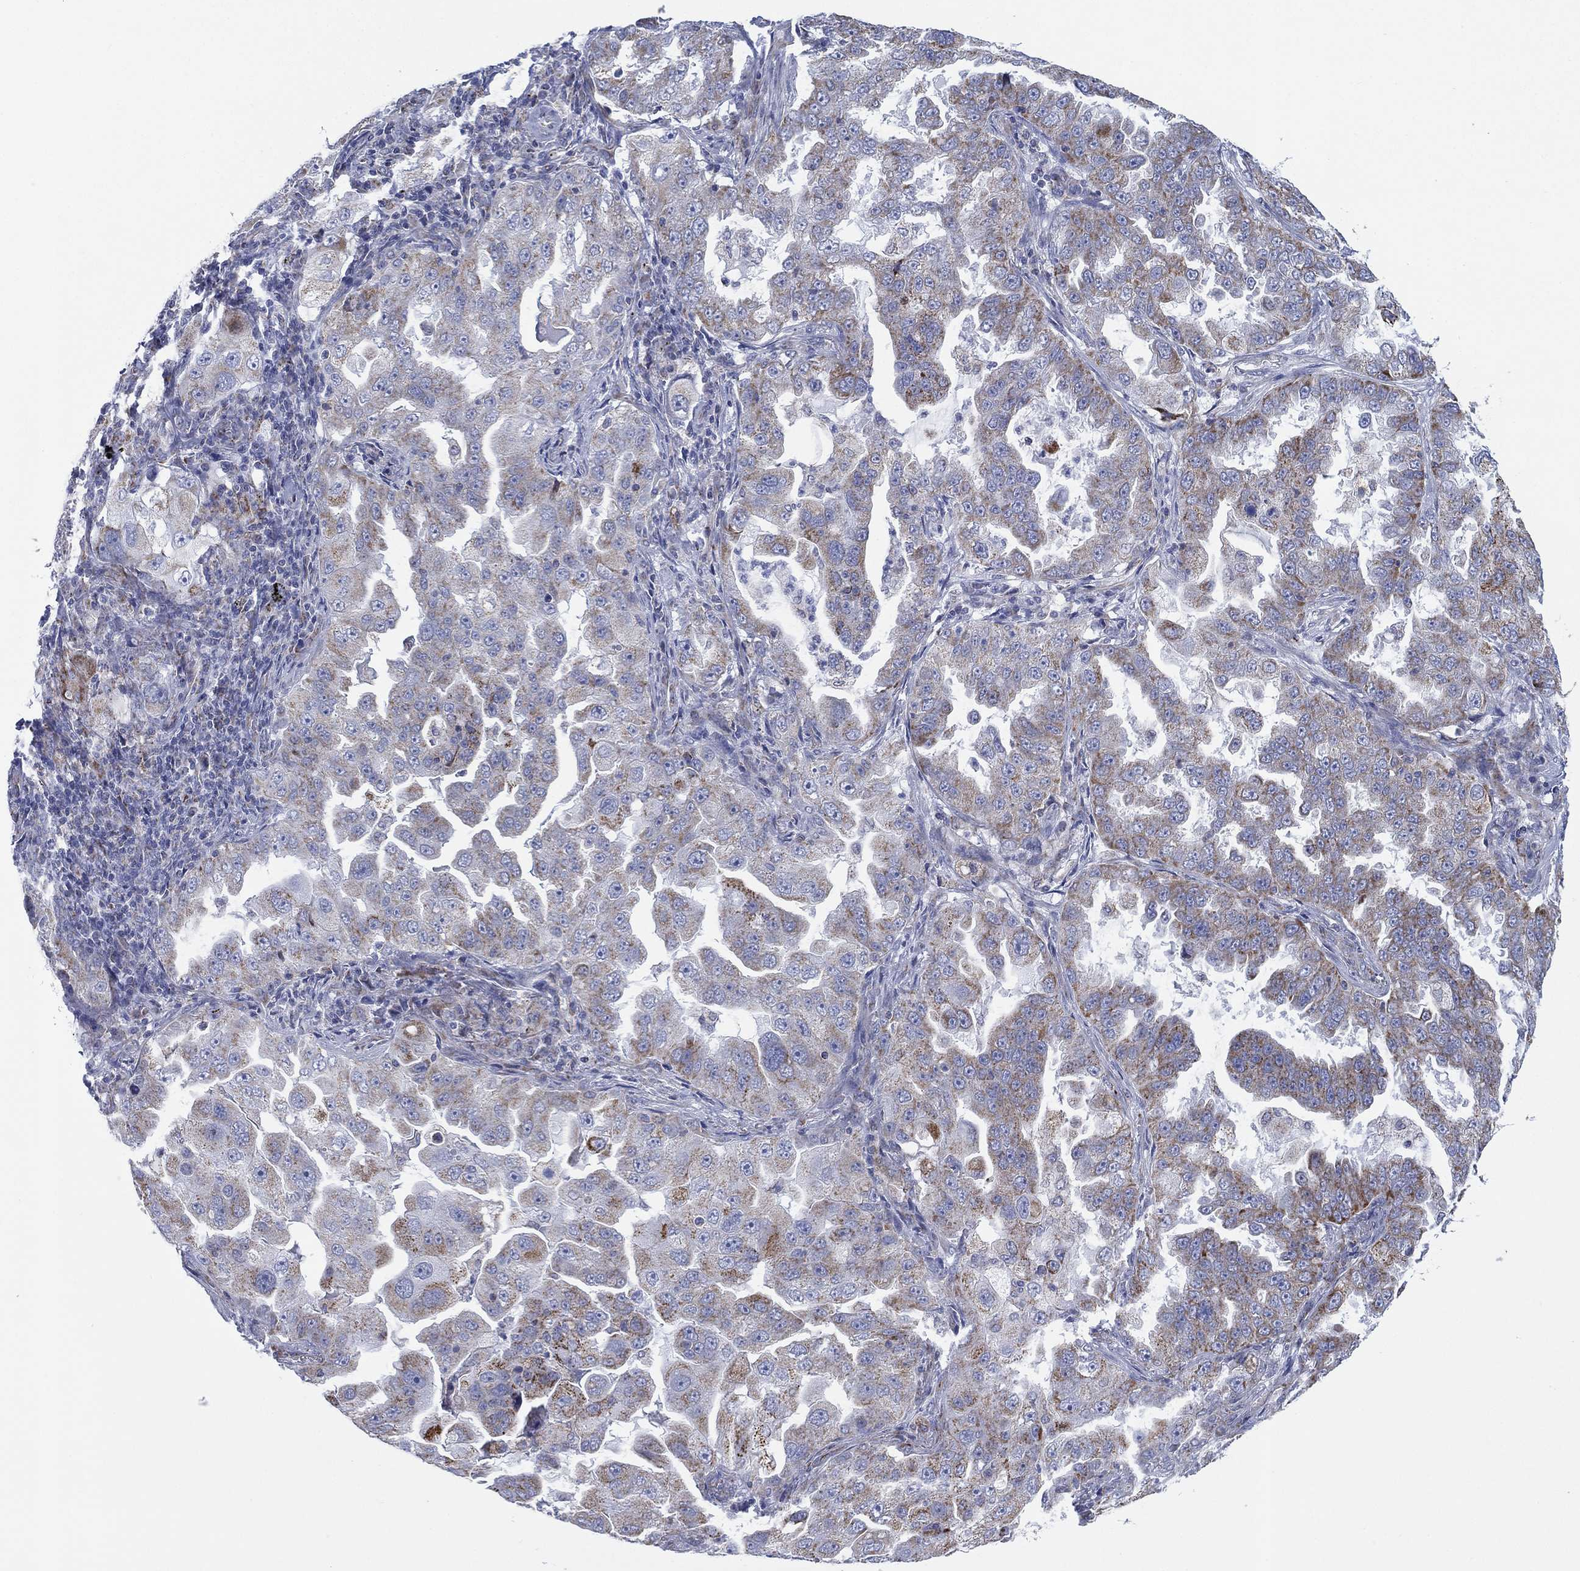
{"staining": {"intensity": "moderate", "quantity": "<25%", "location": "cytoplasmic/membranous"}, "tissue": "lung cancer", "cell_type": "Tumor cells", "image_type": "cancer", "snomed": [{"axis": "morphology", "description": "Adenocarcinoma, NOS"}, {"axis": "topography", "description": "Lung"}], "caption": "A low amount of moderate cytoplasmic/membranous expression is appreciated in about <25% of tumor cells in lung adenocarcinoma tissue.", "gene": "INA", "patient": {"sex": "female", "age": 61}}